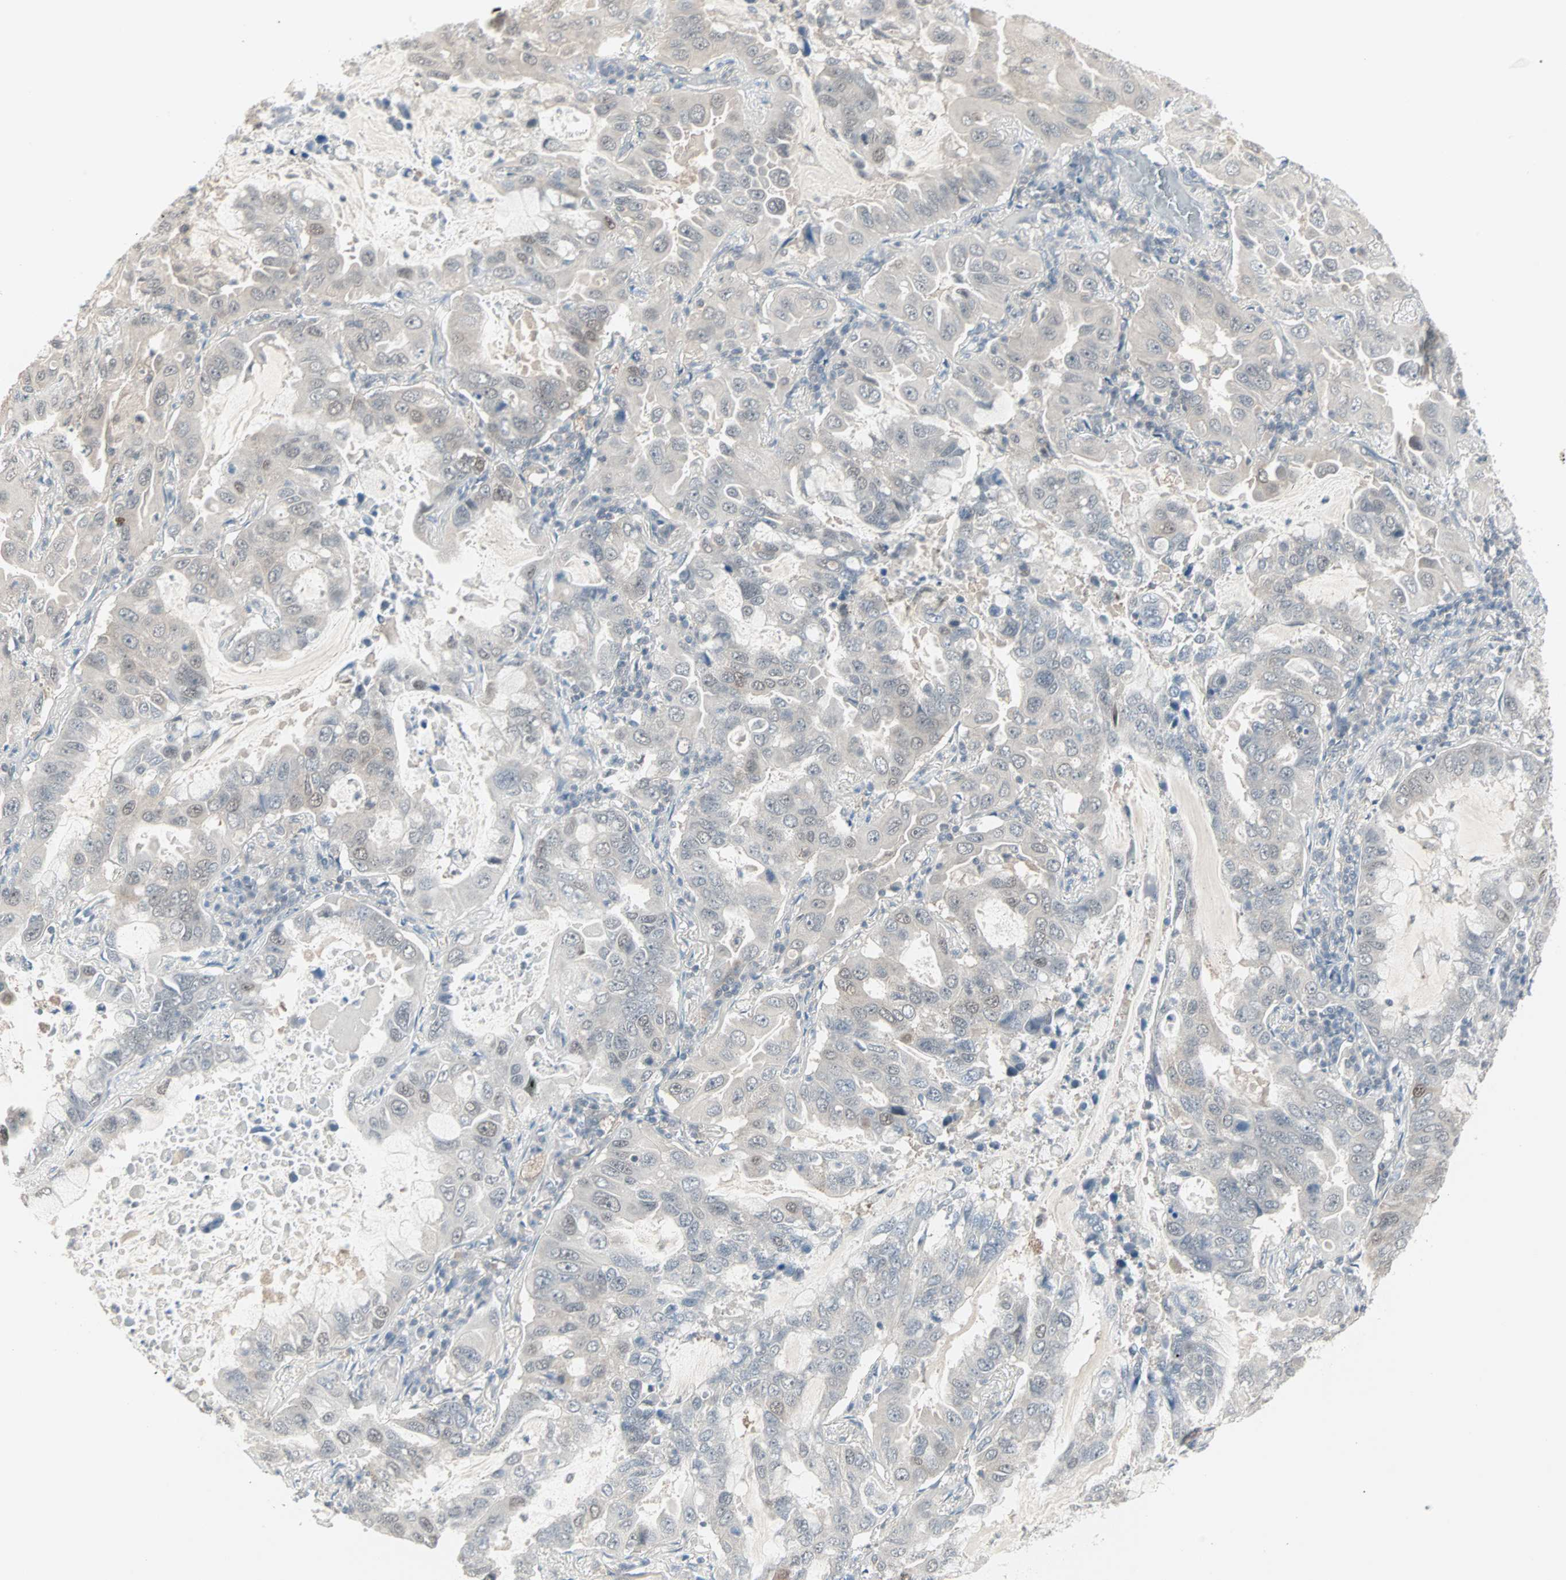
{"staining": {"intensity": "negative", "quantity": "none", "location": "none"}, "tissue": "lung cancer", "cell_type": "Tumor cells", "image_type": "cancer", "snomed": [{"axis": "morphology", "description": "Adenocarcinoma, NOS"}, {"axis": "topography", "description": "Lung"}], "caption": "This is an immunohistochemistry histopathology image of human lung cancer. There is no positivity in tumor cells.", "gene": "PTPA", "patient": {"sex": "male", "age": 64}}